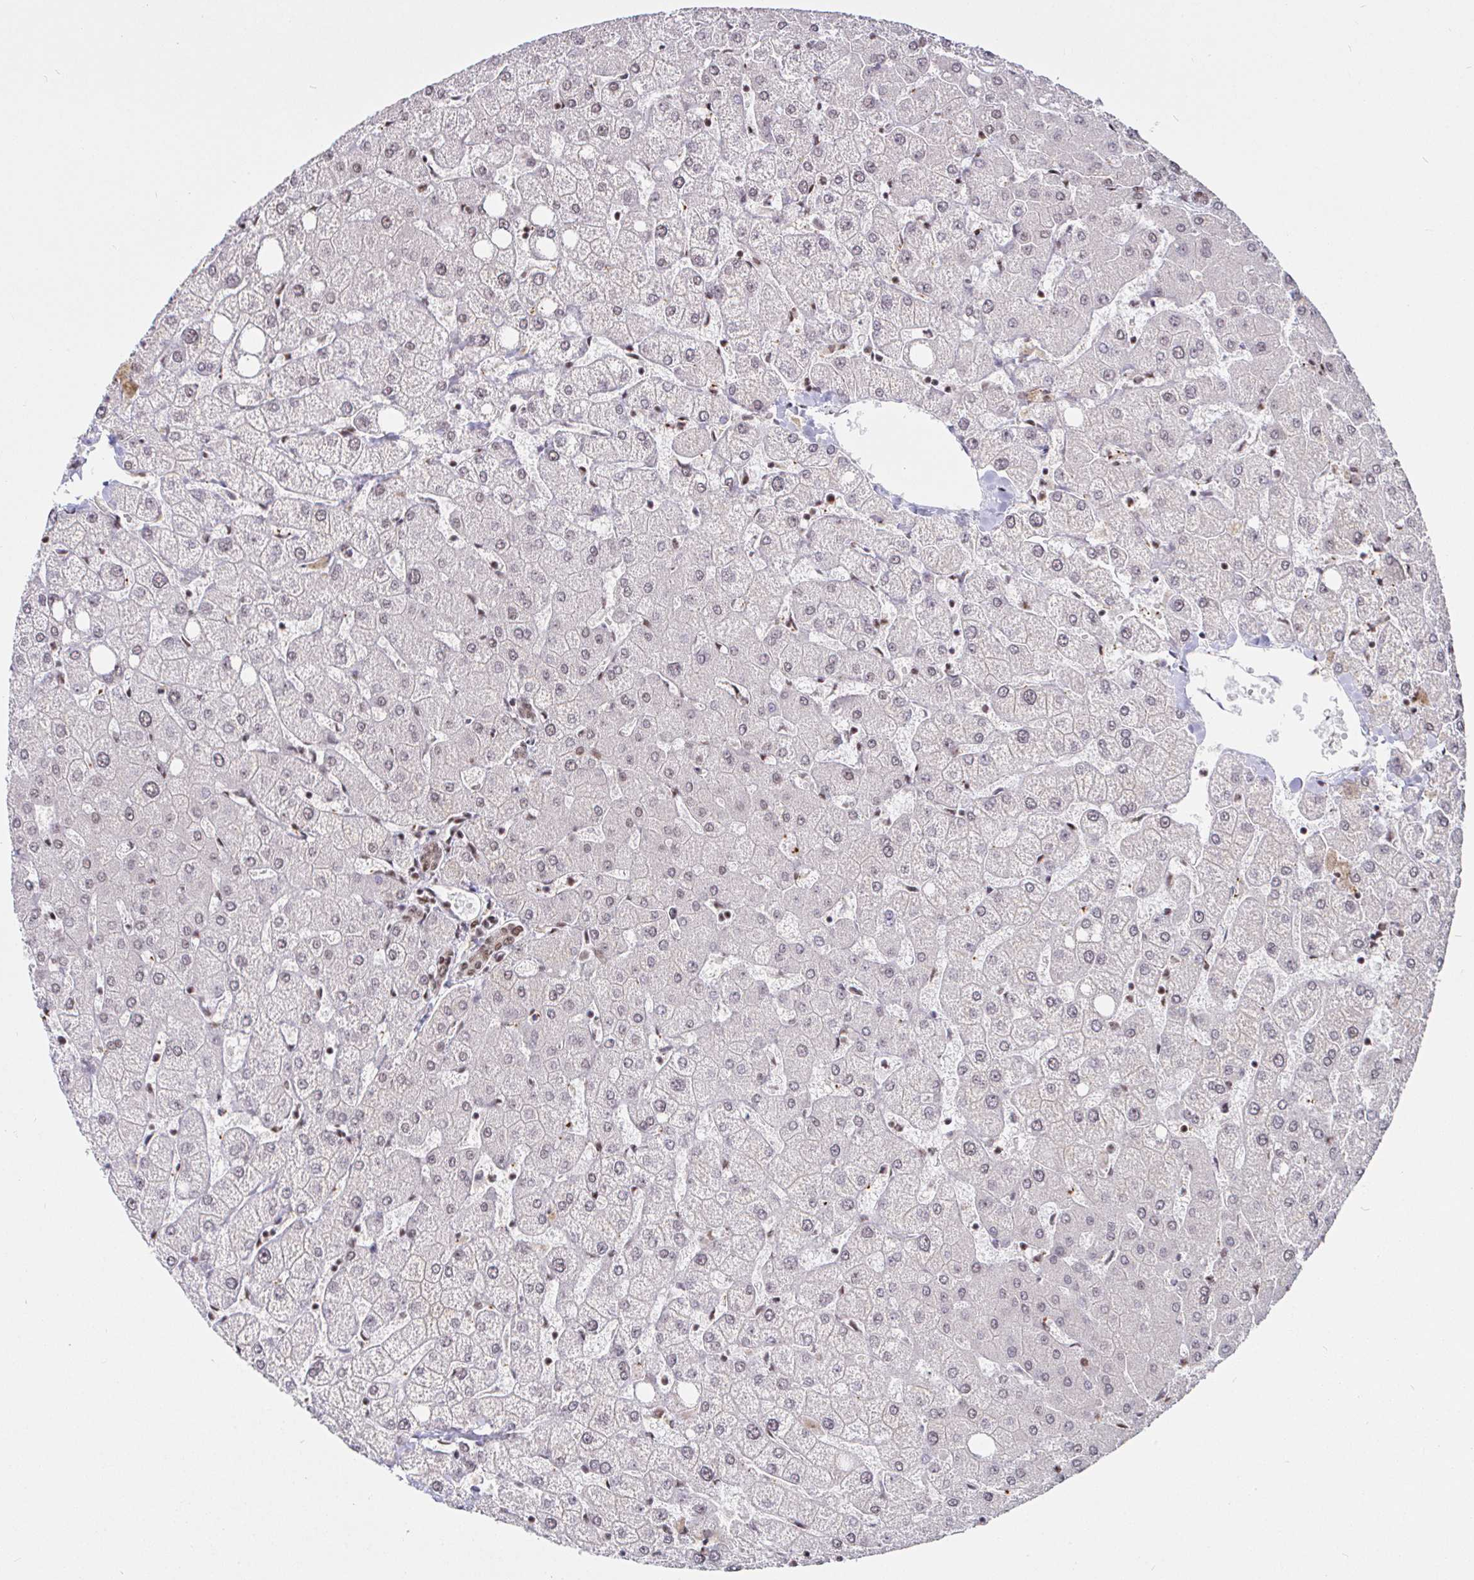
{"staining": {"intensity": "moderate", "quantity": ">75%", "location": "nuclear"}, "tissue": "liver", "cell_type": "Cholangiocytes", "image_type": "normal", "snomed": [{"axis": "morphology", "description": "Normal tissue, NOS"}, {"axis": "topography", "description": "Liver"}], "caption": "Brown immunohistochemical staining in benign human liver shows moderate nuclear staining in approximately >75% of cholangiocytes. The protein of interest is shown in brown color, while the nuclei are stained blue.", "gene": "SP3", "patient": {"sex": "female", "age": 54}}